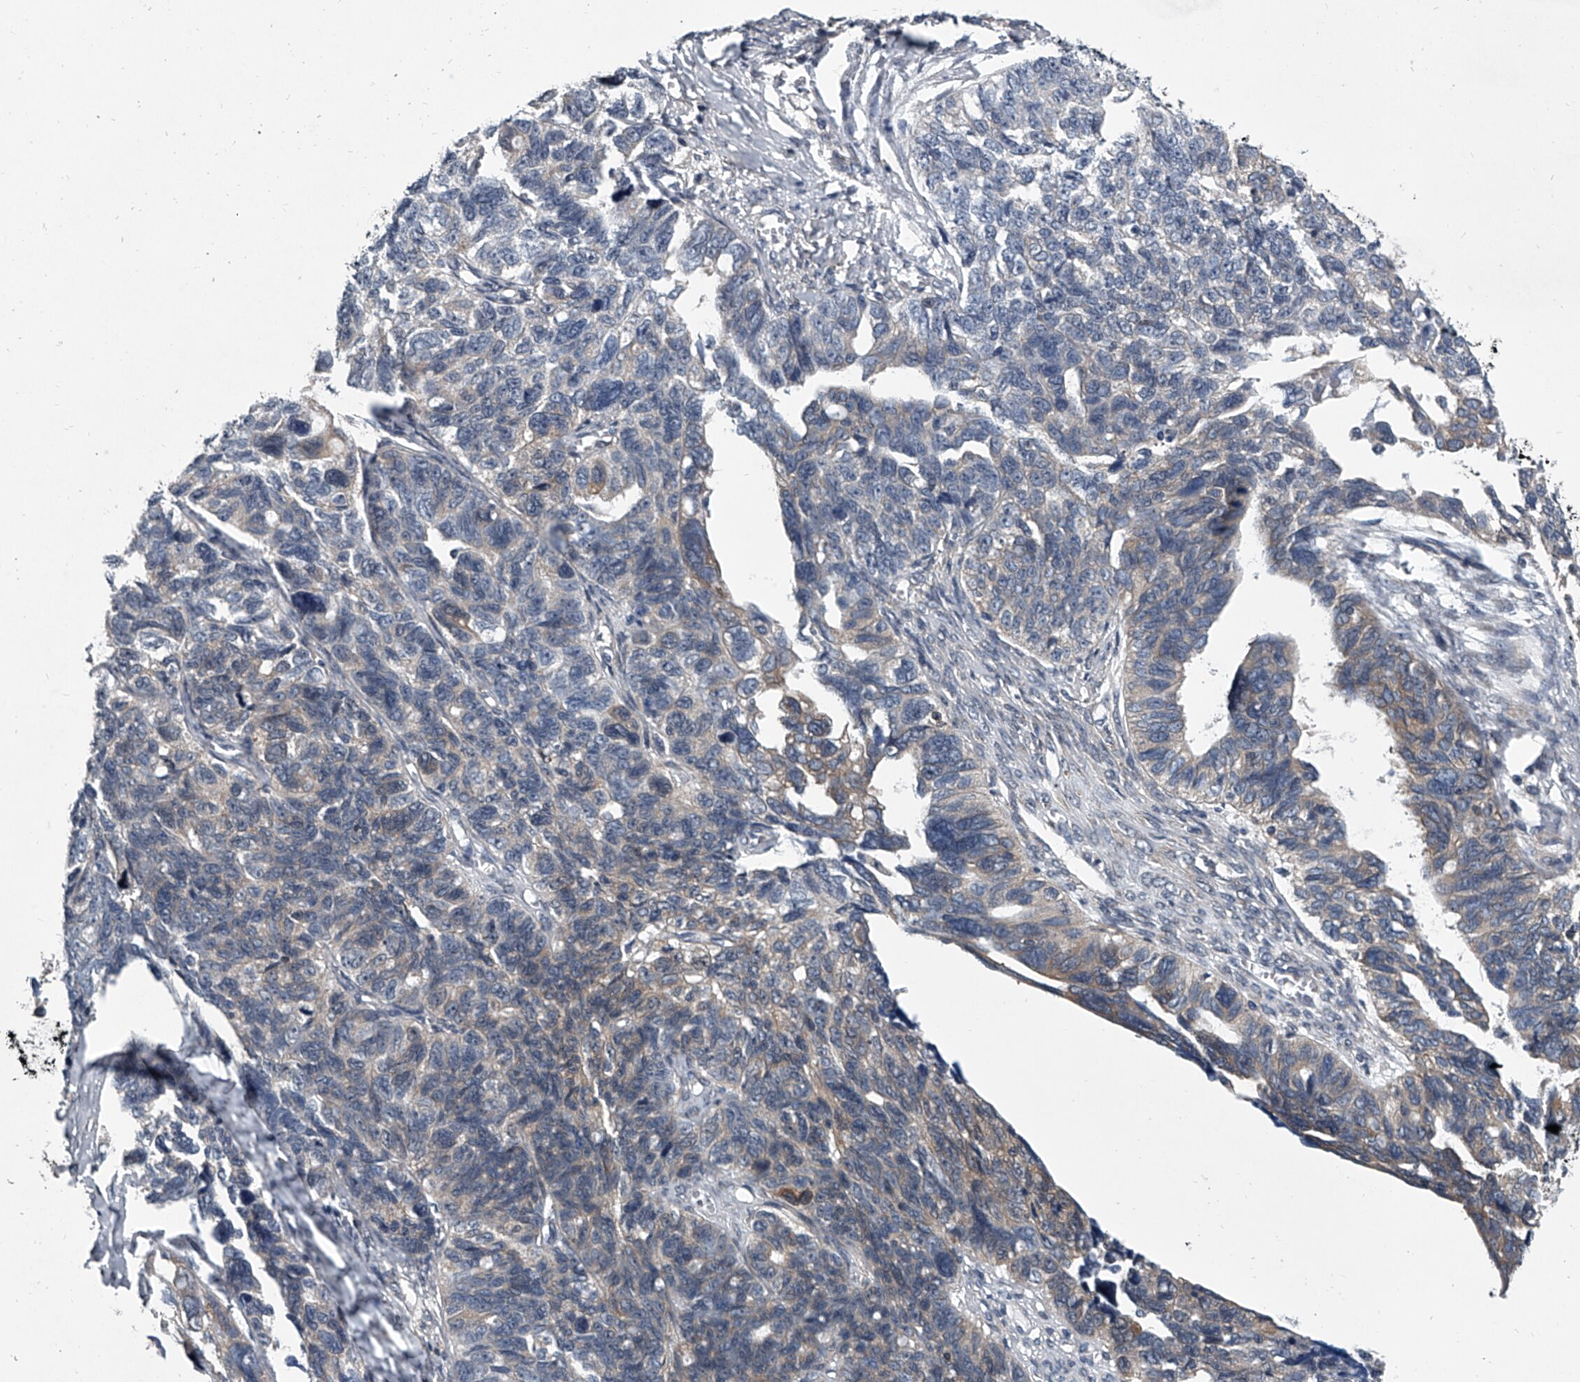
{"staining": {"intensity": "moderate", "quantity": "<25%", "location": "cytoplasmic/membranous"}, "tissue": "ovarian cancer", "cell_type": "Tumor cells", "image_type": "cancer", "snomed": [{"axis": "morphology", "description": "Cystadenocarcinoma, serous, NOS"}, {"axis": "topography", "description": "Ovary"}], "caption": "An image of human ovarian serous cystadenocarcinoma stained for a protein demonstrates moderate cytoplasmic/membranous brown staining in tumor cells.", "gene": "PPP2R5D", "patient": {"sex": "female", "age": 79}}